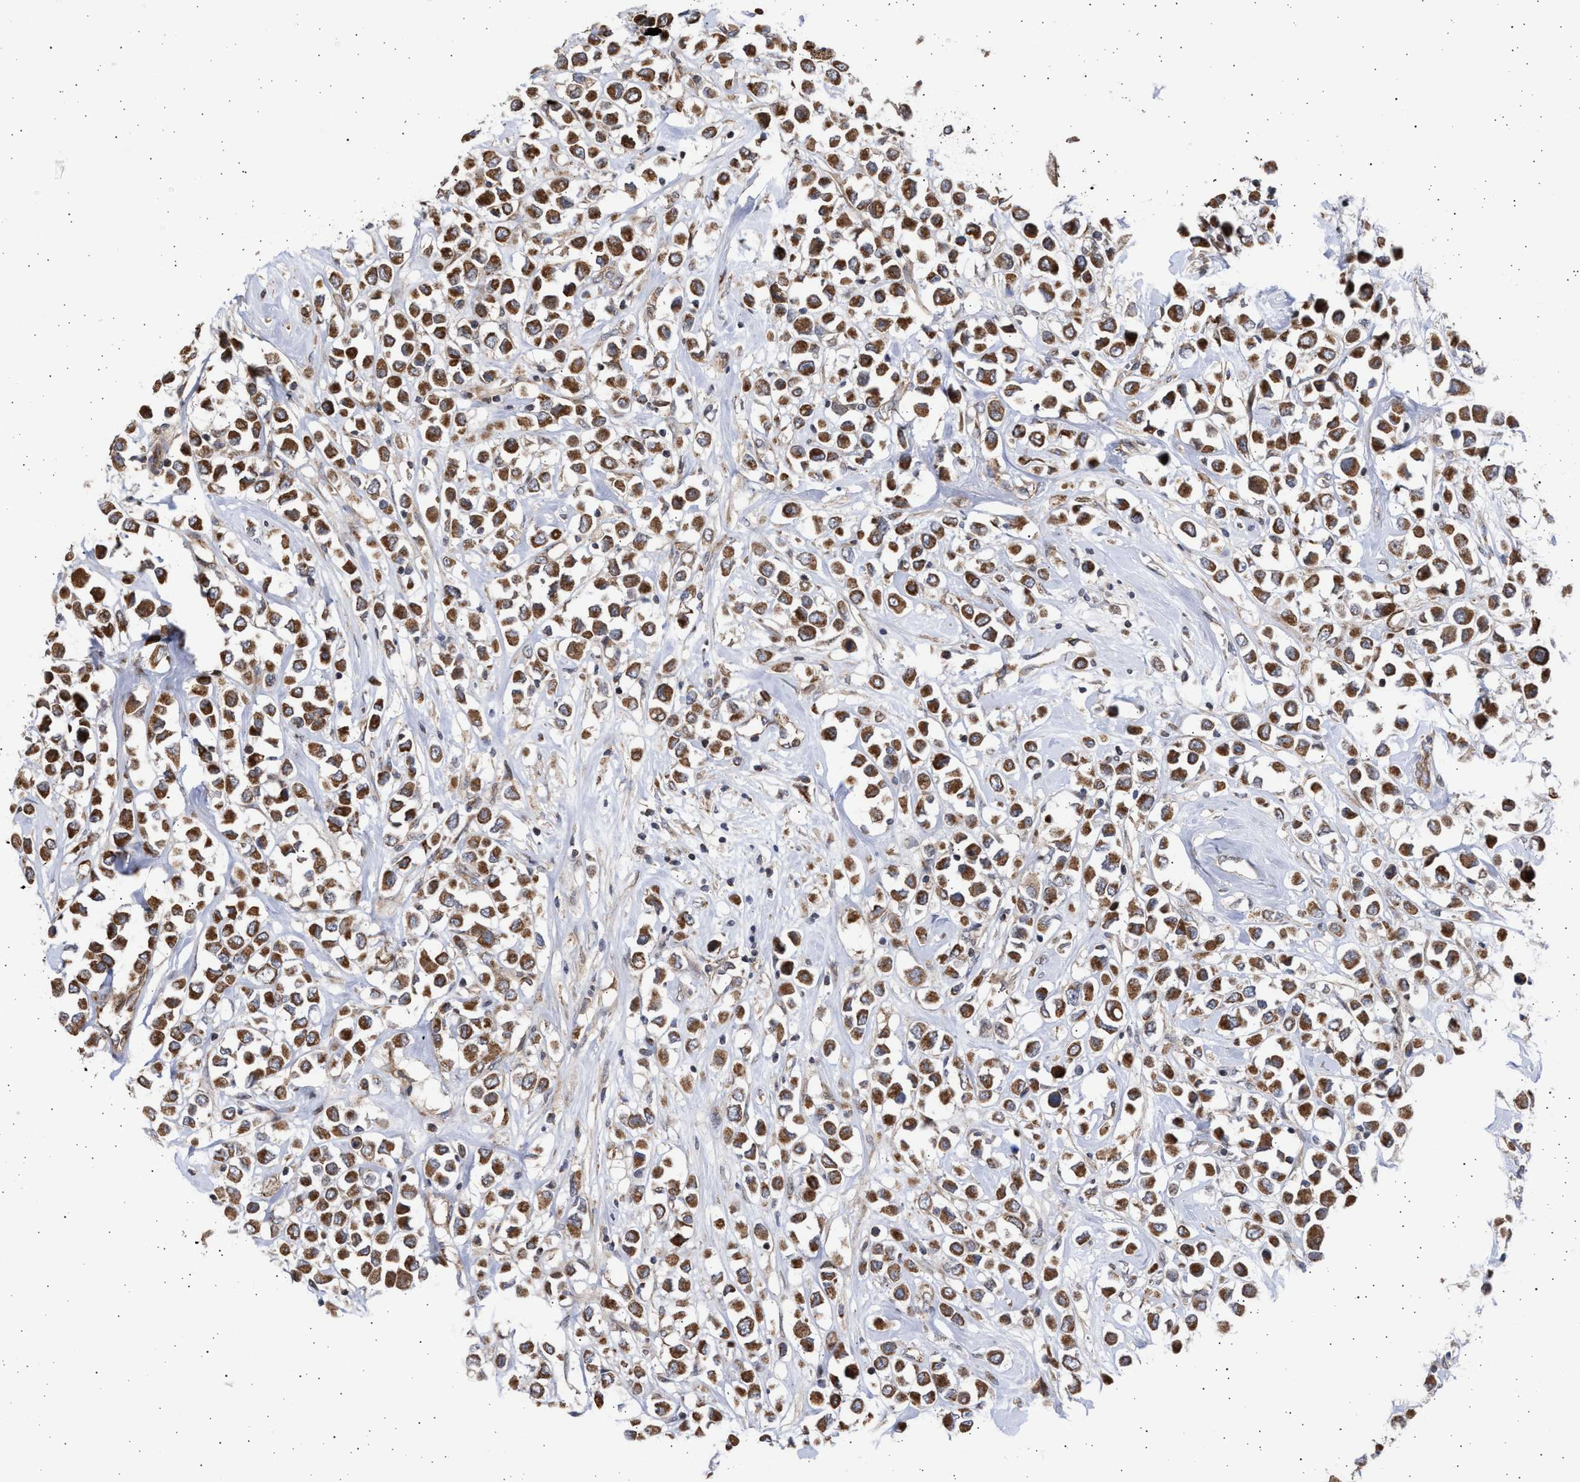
{"staining": {"intensity": "strong", "quantity": ">75%", "location": "cytoplasmic/membranous"}, "tissue": "breast cancer", "cell_type": "Tumor cells", "image_type": "cancer", "snomed": [{"axis": "morphology", "description": "Duct carcinoma"}, {"axis": "topography", "description": "Breast"}], "caption": "Human infiltrating ductal carcinoma (breast) stained with a protein marker demonstrates strong staining in tumor cells.", "gene": "TTC19", "patient": {"sex": "female", "age": 61}}